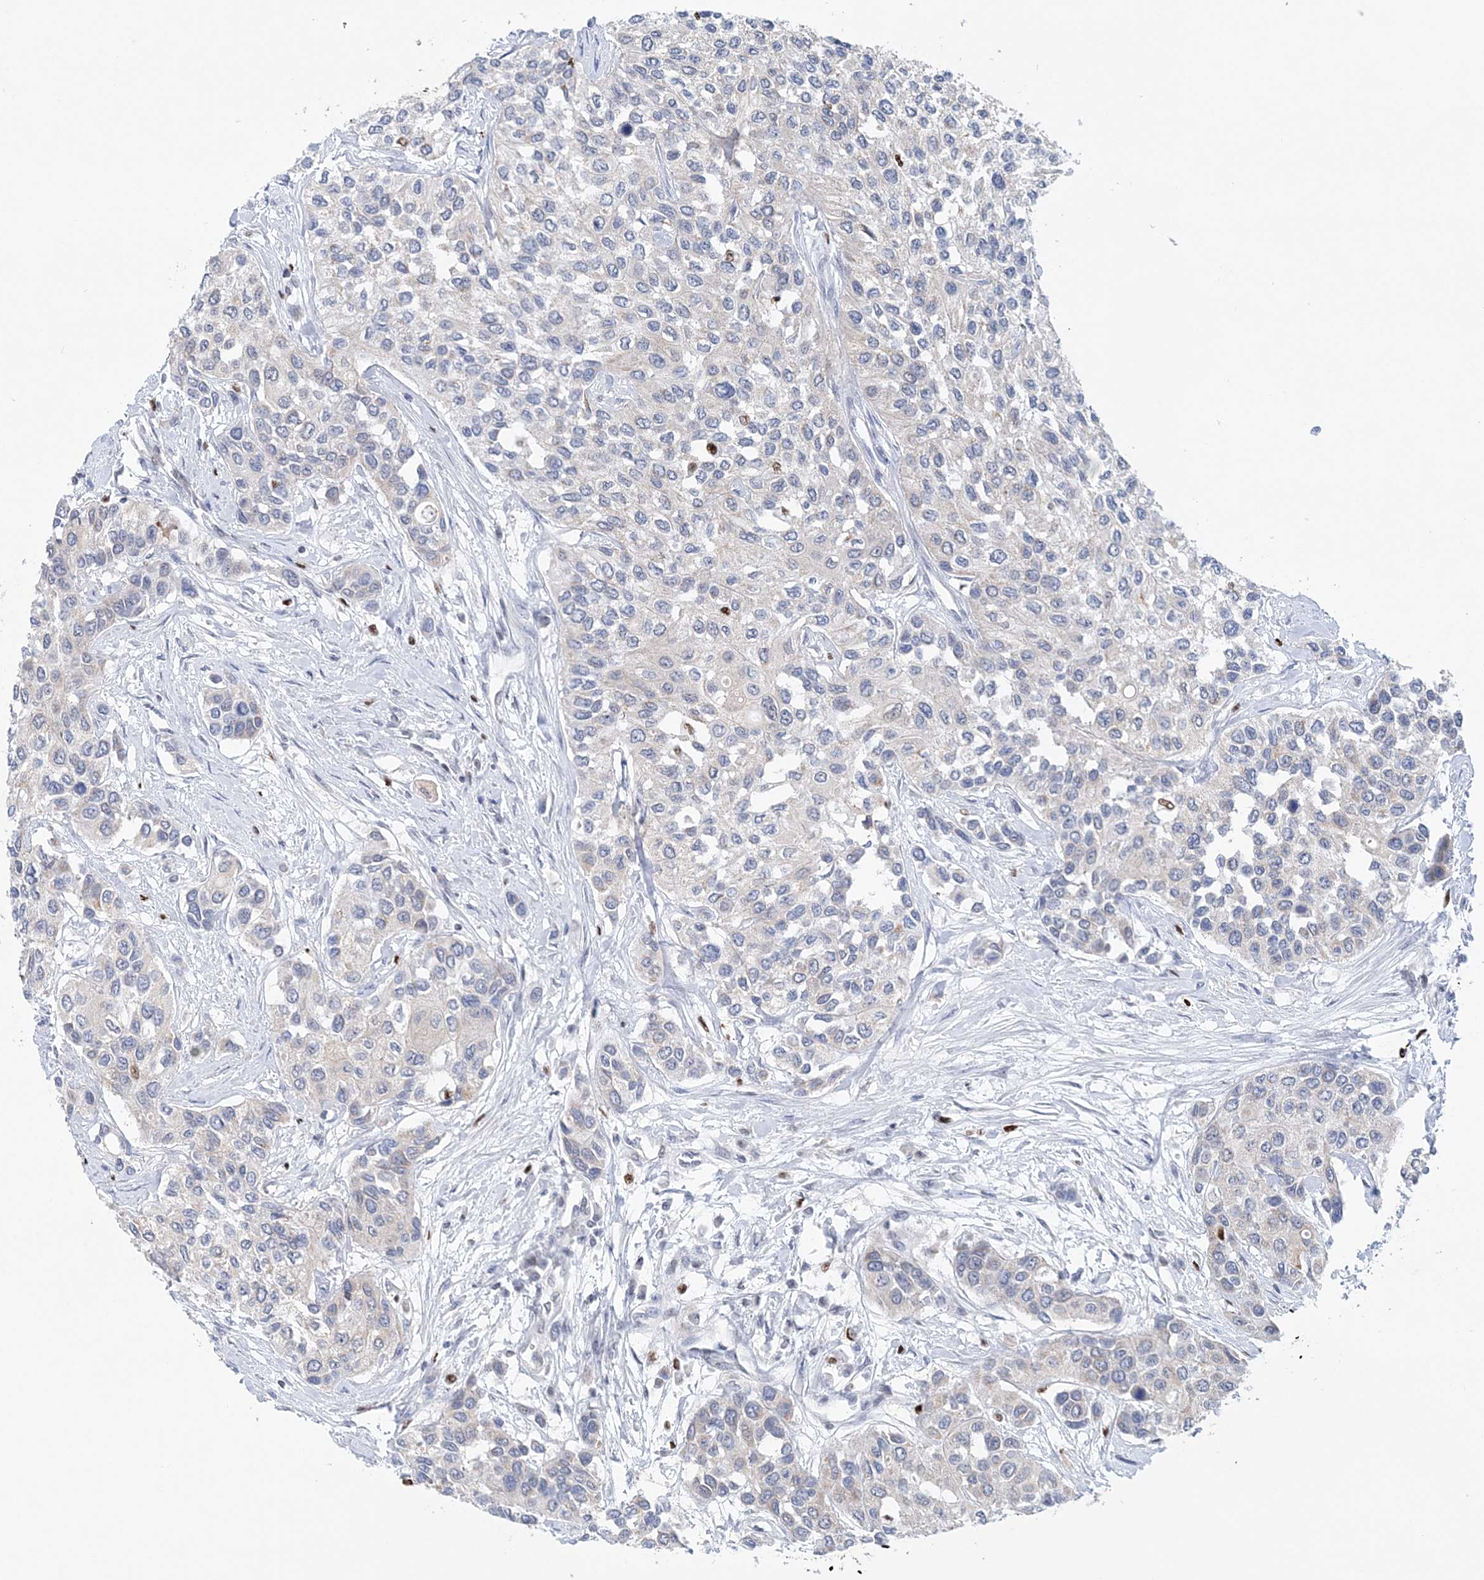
{"staining": {"intensity": "negative", "quantity": "none", "location": "none"}, "tissue": "urothelial cancer", "cell_type": "Tumor cells", "image_type": "cancer", "snomed": [{"axis": "morphology", "description": "Normal tissue, NOS"}, {"axis": "morphology", "description": "Urothelial carcinoma, High grade"}, {"axis": "topography", "description": "Vascular tissue"}, {"axis": "topography", "description": "Urinary bladder"}], "caption": "High magnification brightfield microscopy of urothelial cancer stained with DAB (3,3'-diaminobenzidine) (brown) and counterstained with hematoxylin (blue): tumor cells show no significant staining.", "gene": "NIT2", "patient": {"sex": "female", "age": 56}}